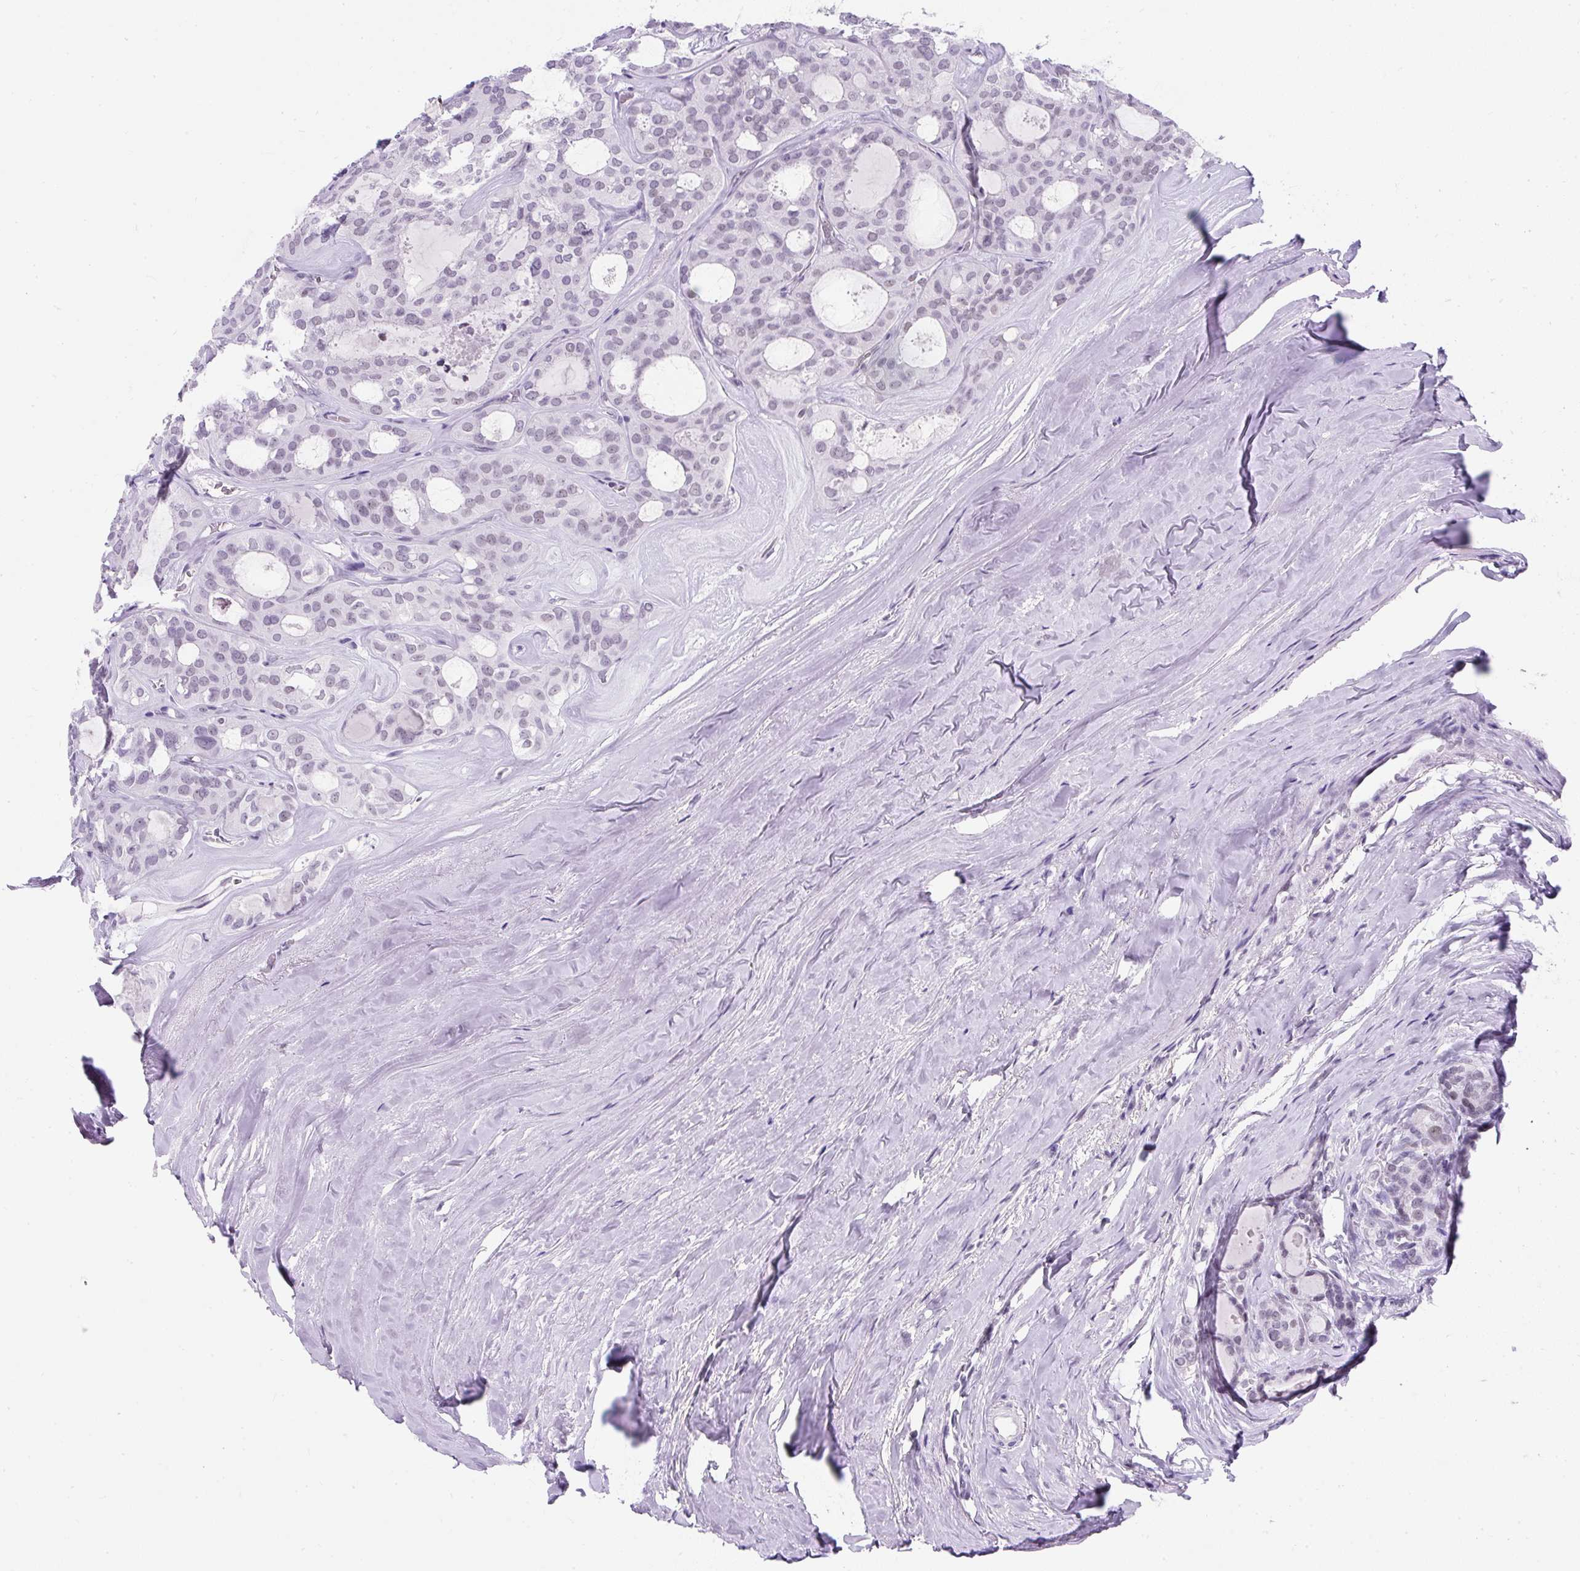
{"staining": {"intensity": "weak", "quantity": "25%-75%", "location": "nuclear"}, "tissue": "thyroid cancer", "cell_type": "Tumor cells", "image_type": "cancer", "snomed": [{"axis": "morphology", "description": "Follicular adenoma carcinoma, NOS"}, {"axis": "topography", "description": "Thyroid gland"}], "caption": "Weak nuclear staining is identified in about 25%-75% of tumor cells in thyroid cancer.", "gene": "PLCXD2", "patient": {"sex": "male", "age": 75}}